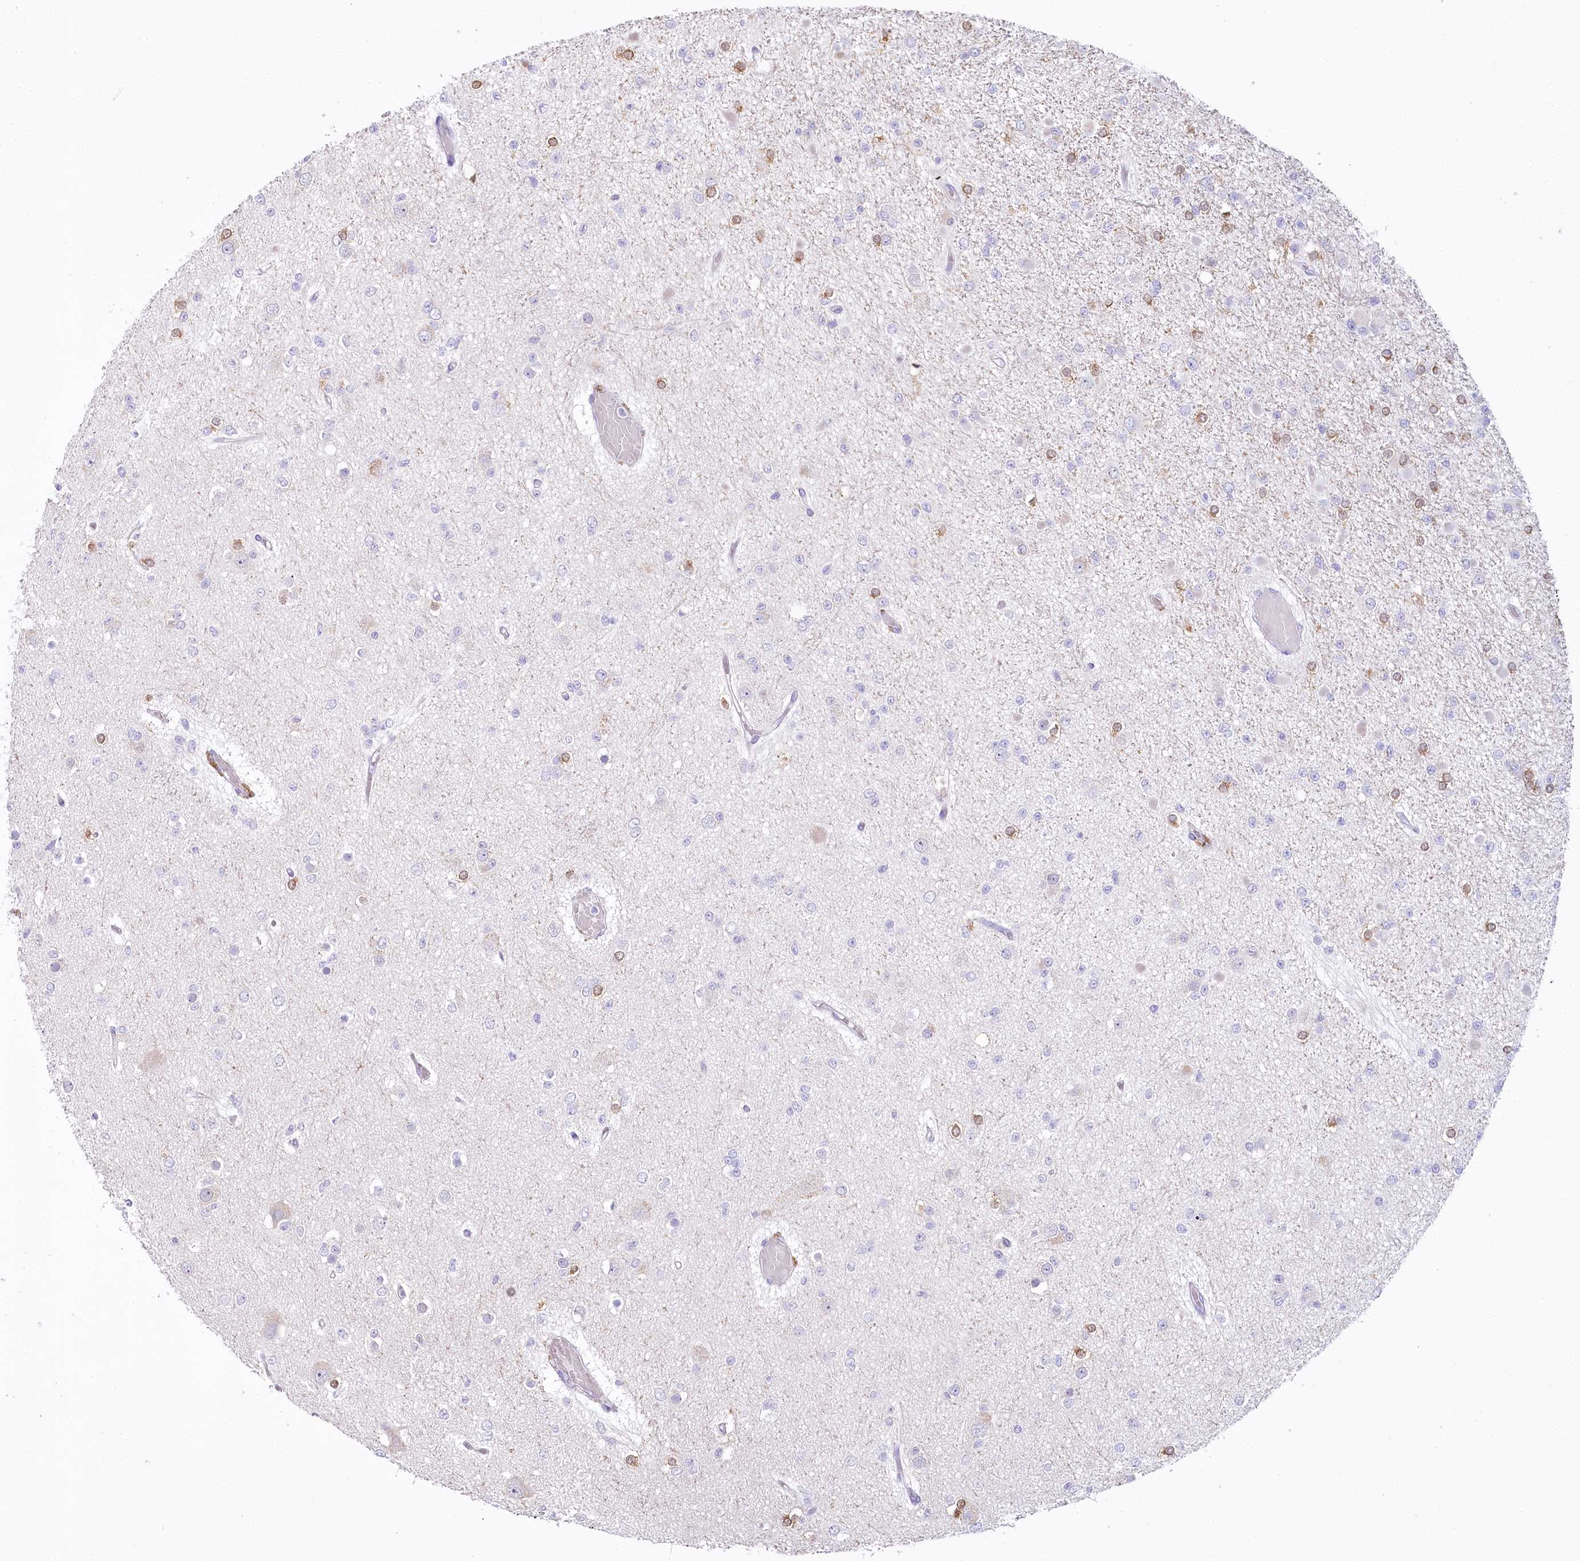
{"staining": {"intensity": "moderate", "quantity": "<25%", "location": "cytoplasmic/membranous,nuclear"}, "tissue": "glioma", "cell_type": "Tumor cells", "image_type": "cancer", "snomed": [{"axis": "morphology", "description": "Glioma, malignant, Low grade"}, {"axis": "topography", "description": "Brain"}], "caption": "A histopathology image of glioma stained for a protein reveals moderate cytoplasmic/membranous and nuclear brown staining in tumor cells.", "gene": "MYOZ1", "patient": {"sex": "female", "age": 22}}